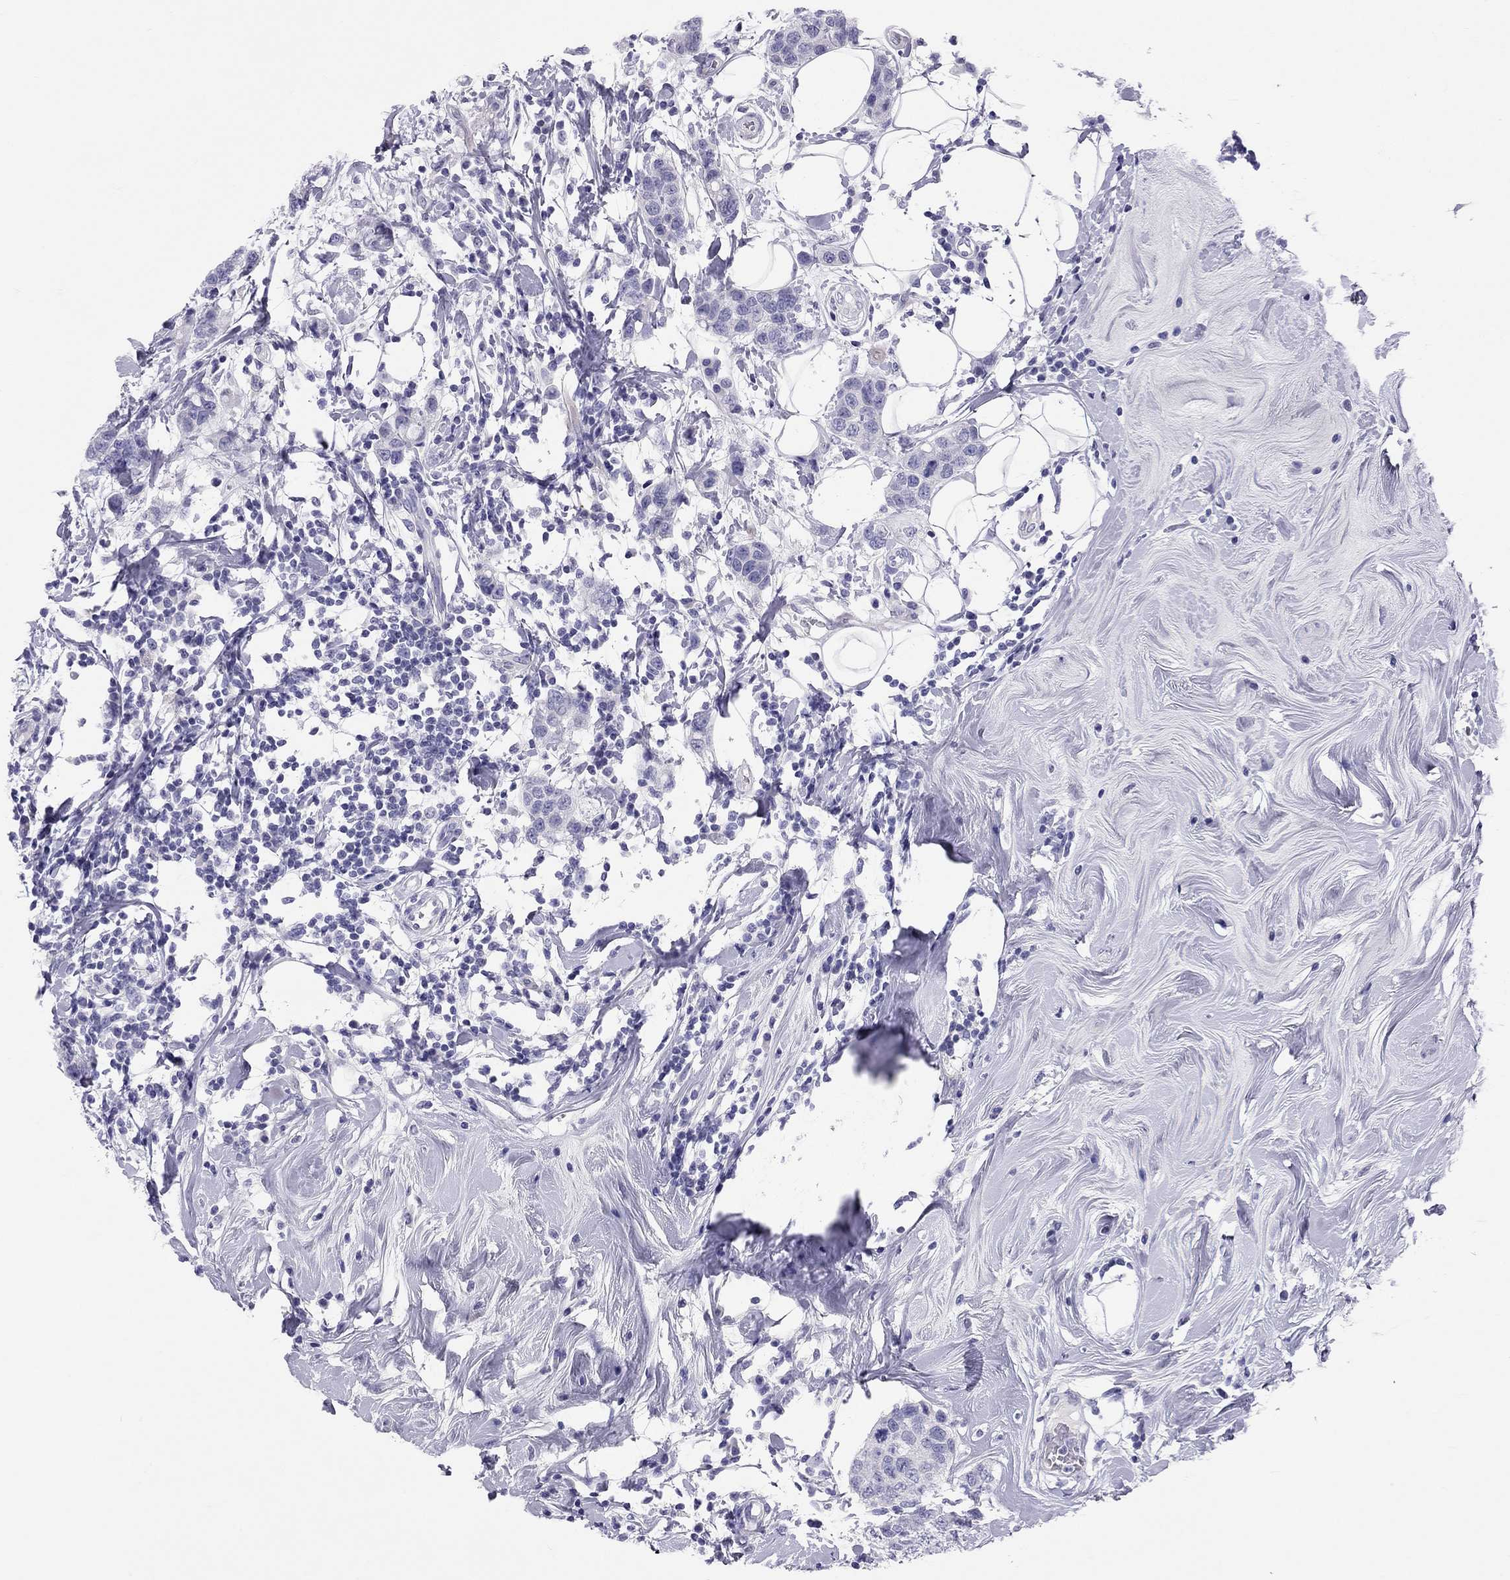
{"staining": {"intensity": "negative", "quantity": "none", "location": "none"}, "tissue": "breast cancer", "cell_type": "Tumor cells", "image_type": "cancer", "snomed": [{"axis": "morphology", "description": "Duct carcinoma"}, {"axis": "topography", "description": "Breast"}], "caption": "High power microscopy photomicrograph of an immunohistochemistry image of invasive ductal carcinoma (breast), revealing no significant expression in tumor cells. (DAB (3,3'-diaminobenzidine) immunohistochemistry visualized using brightfield microscopy, high magnification).", "gene": "FSCN3", "patient": {"sex": "female", "age": 27}}